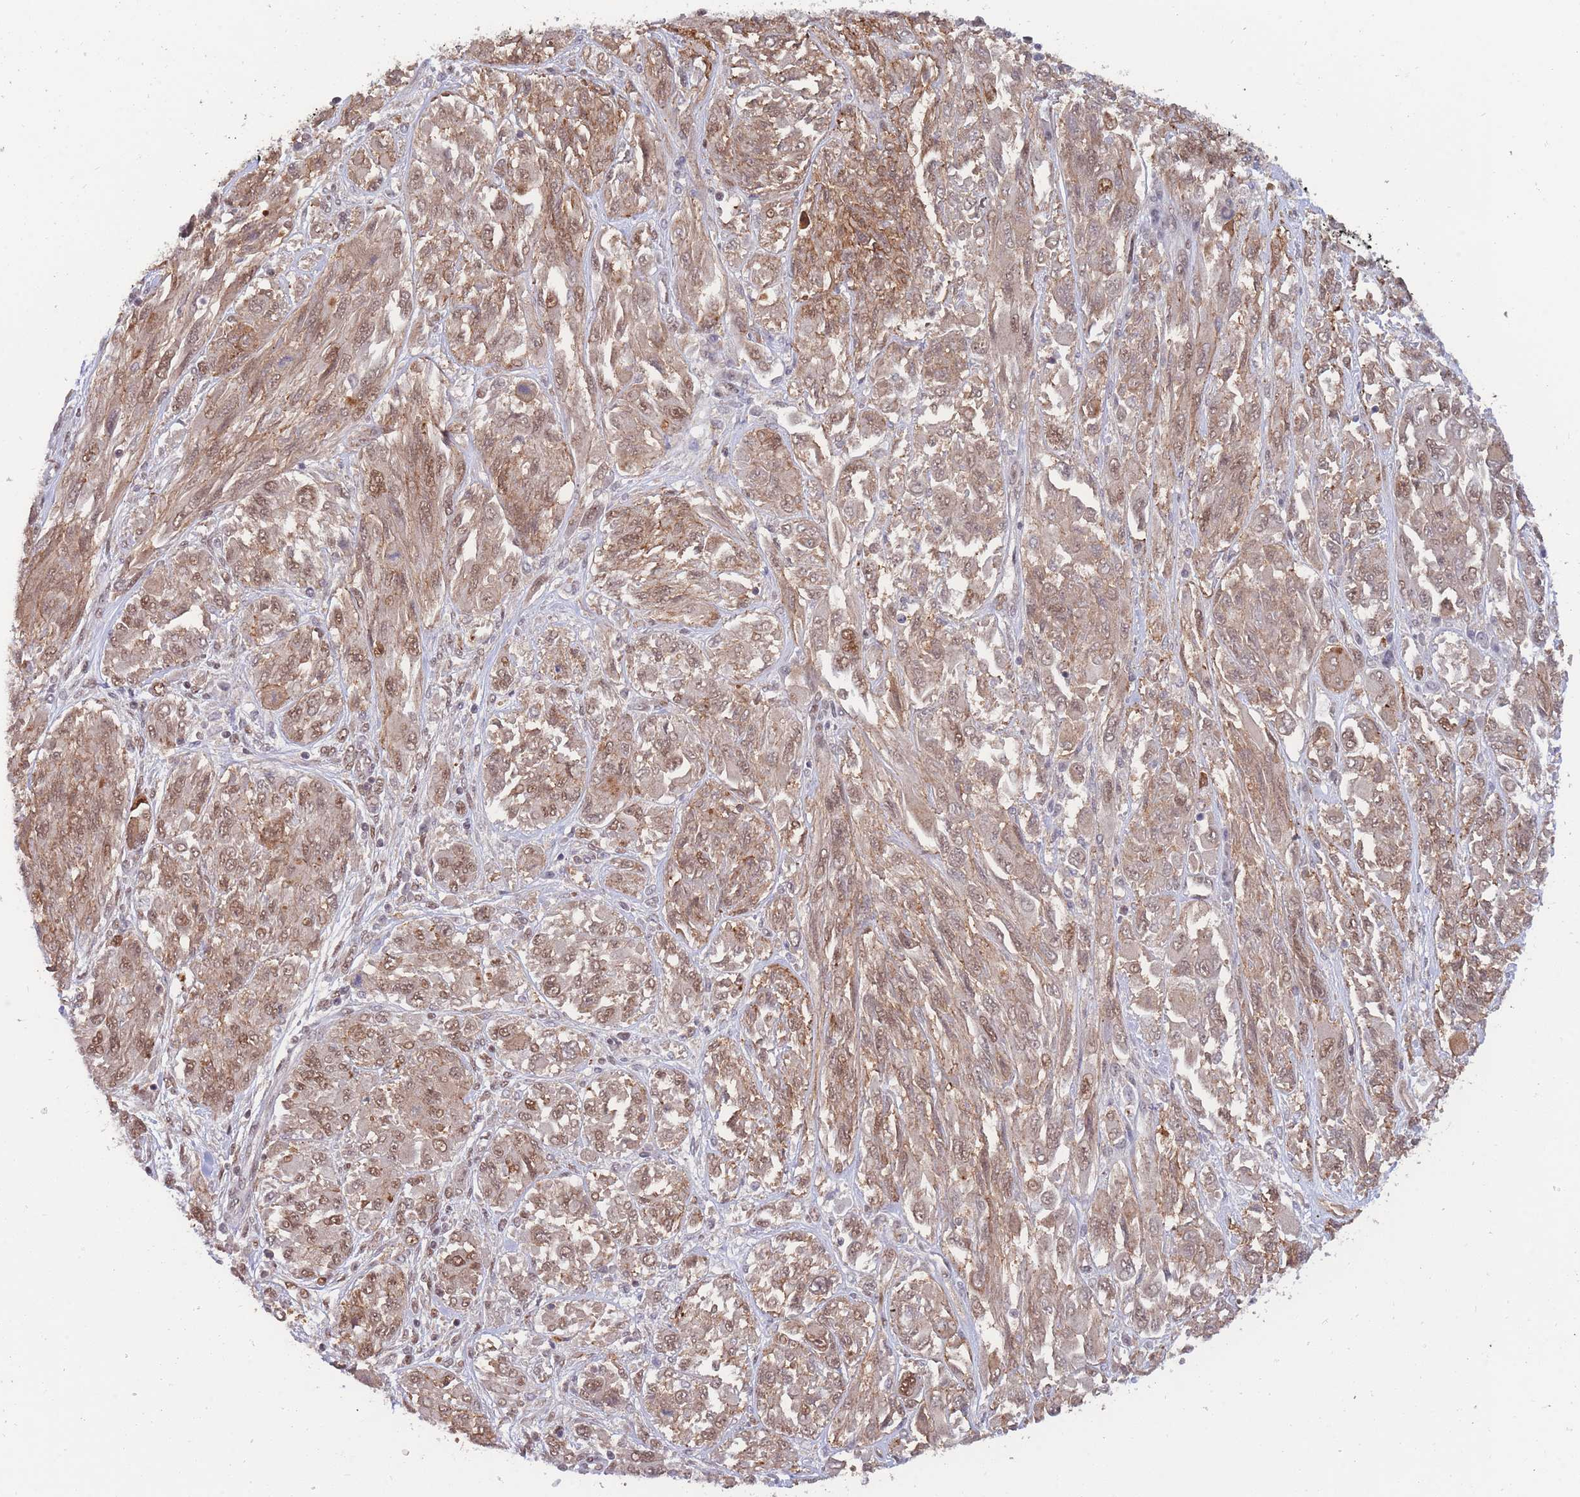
{"staining": {"intensity": "moderate", "quantity": ">75%", "location": "cytoplasmic/membranous,nuclear"}, "tissue": "melanoma", "cell_type": "Tumor cells", "image_type": "cancer", "snomed": [{"axis": "morphology", "description": "Malignant melanoma, NOS"}, {"axis": "topography", "description": "Skin"}], "caption": "Immunohistochemistry image of human melanoma stained for a protein (brown), which reveals medium levels of moderate cytoplasmic/membranous and nuclear expression in approximately >75% of tumor cells.", "gene": "BOD1L1", "patient": {"sex": "female", "age": 91}}